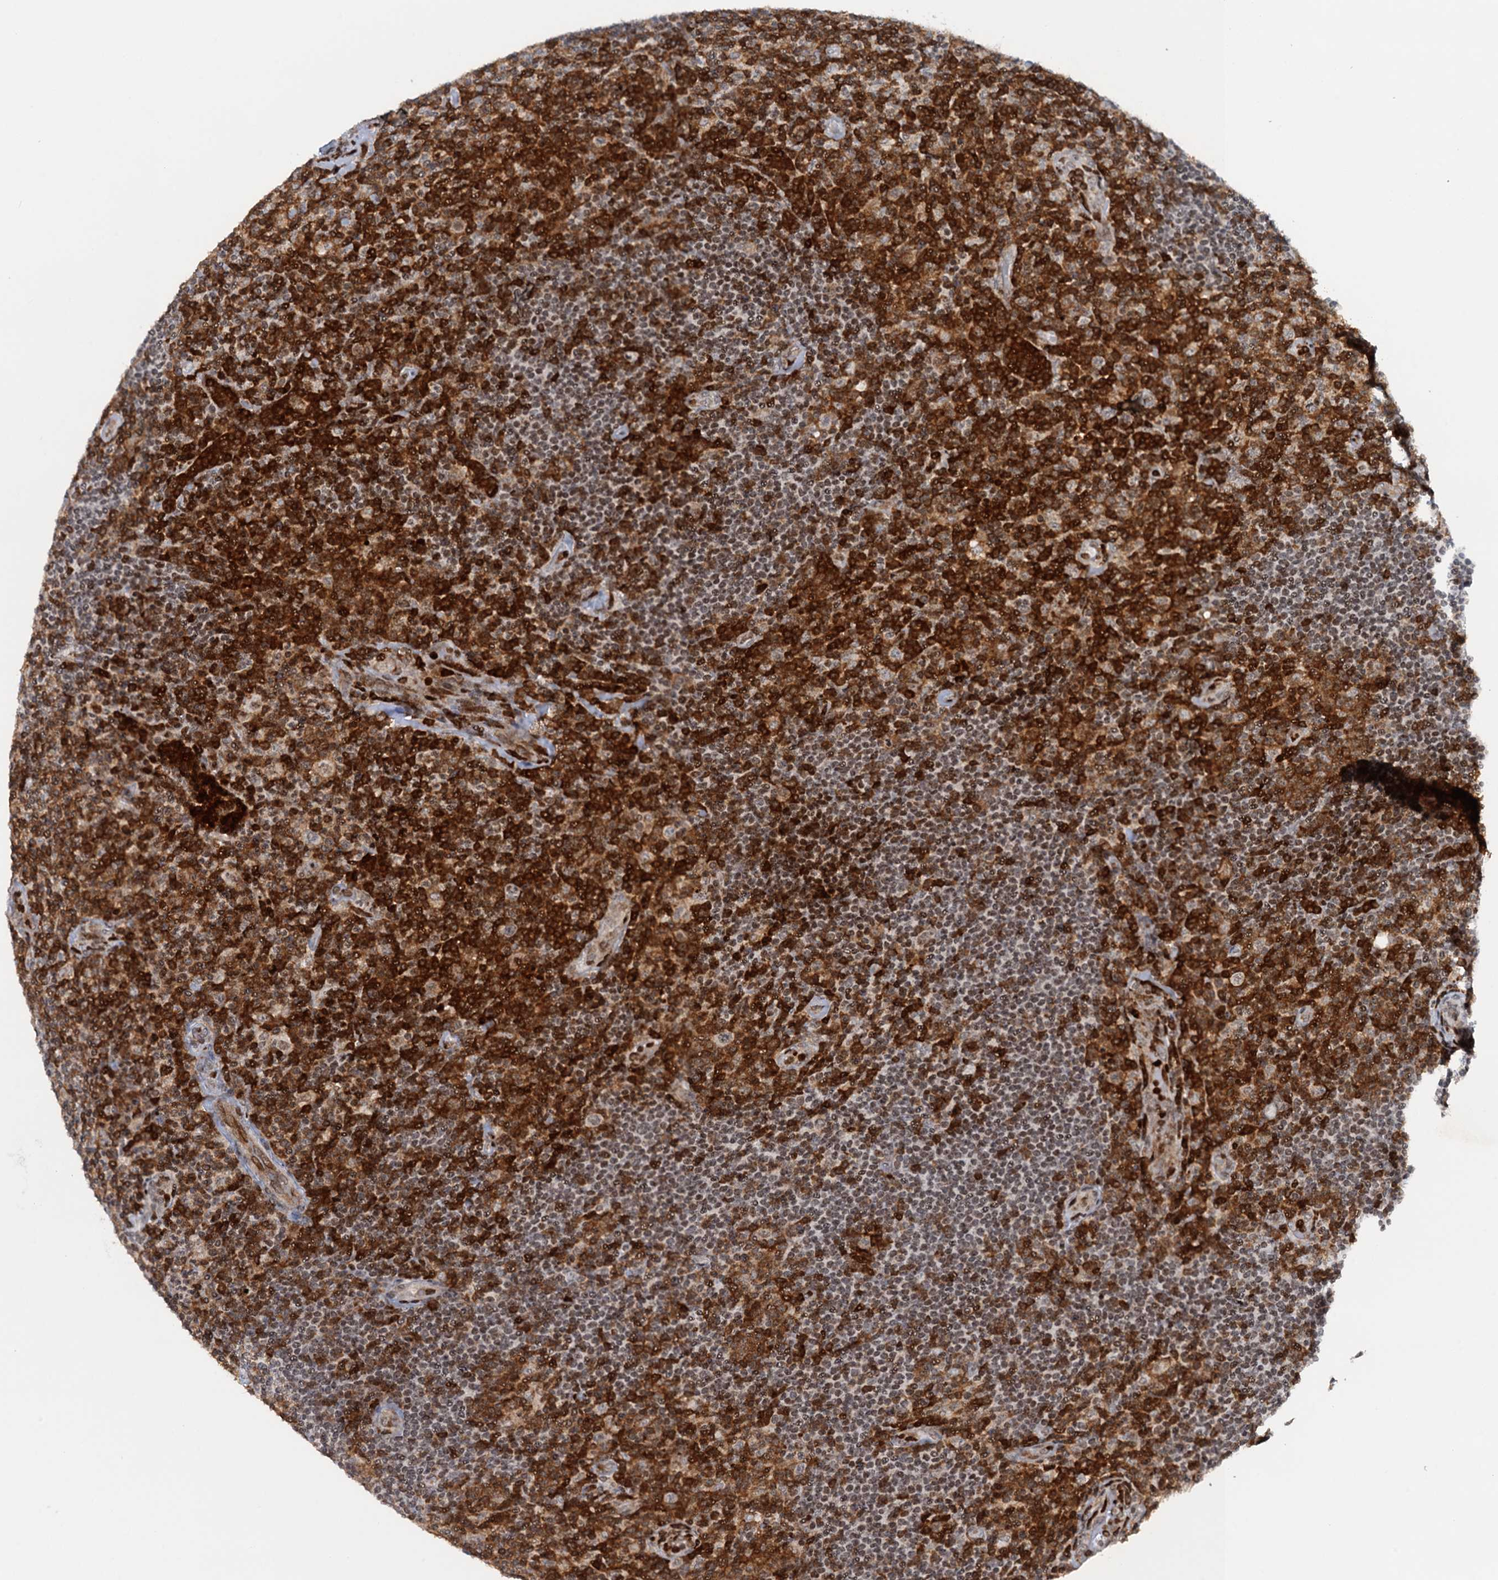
{"staining": {"intensity": "weak", "quantity": "<25%", "location": "cytoplasmic/membranous"}, "tissue": "lymphoma", "cell_type": "Tumor cells", "image_type": "cancer", "snomed": [{"axis": "morphology", "description": "Hodgkin's disease, NOS"}, {"axis": "topography", "description": "Lymph node"}], "caption": "Immunohistochemistry of human lymphoma reveals no staining in tumor cells. Brightfield microscopy of immunohistochemistry stained with DAB (brown) and hematoxylin (blue), captured at high magnification.", "gene": "FYB1", "patient": {"sex": "female", "age": 57}}